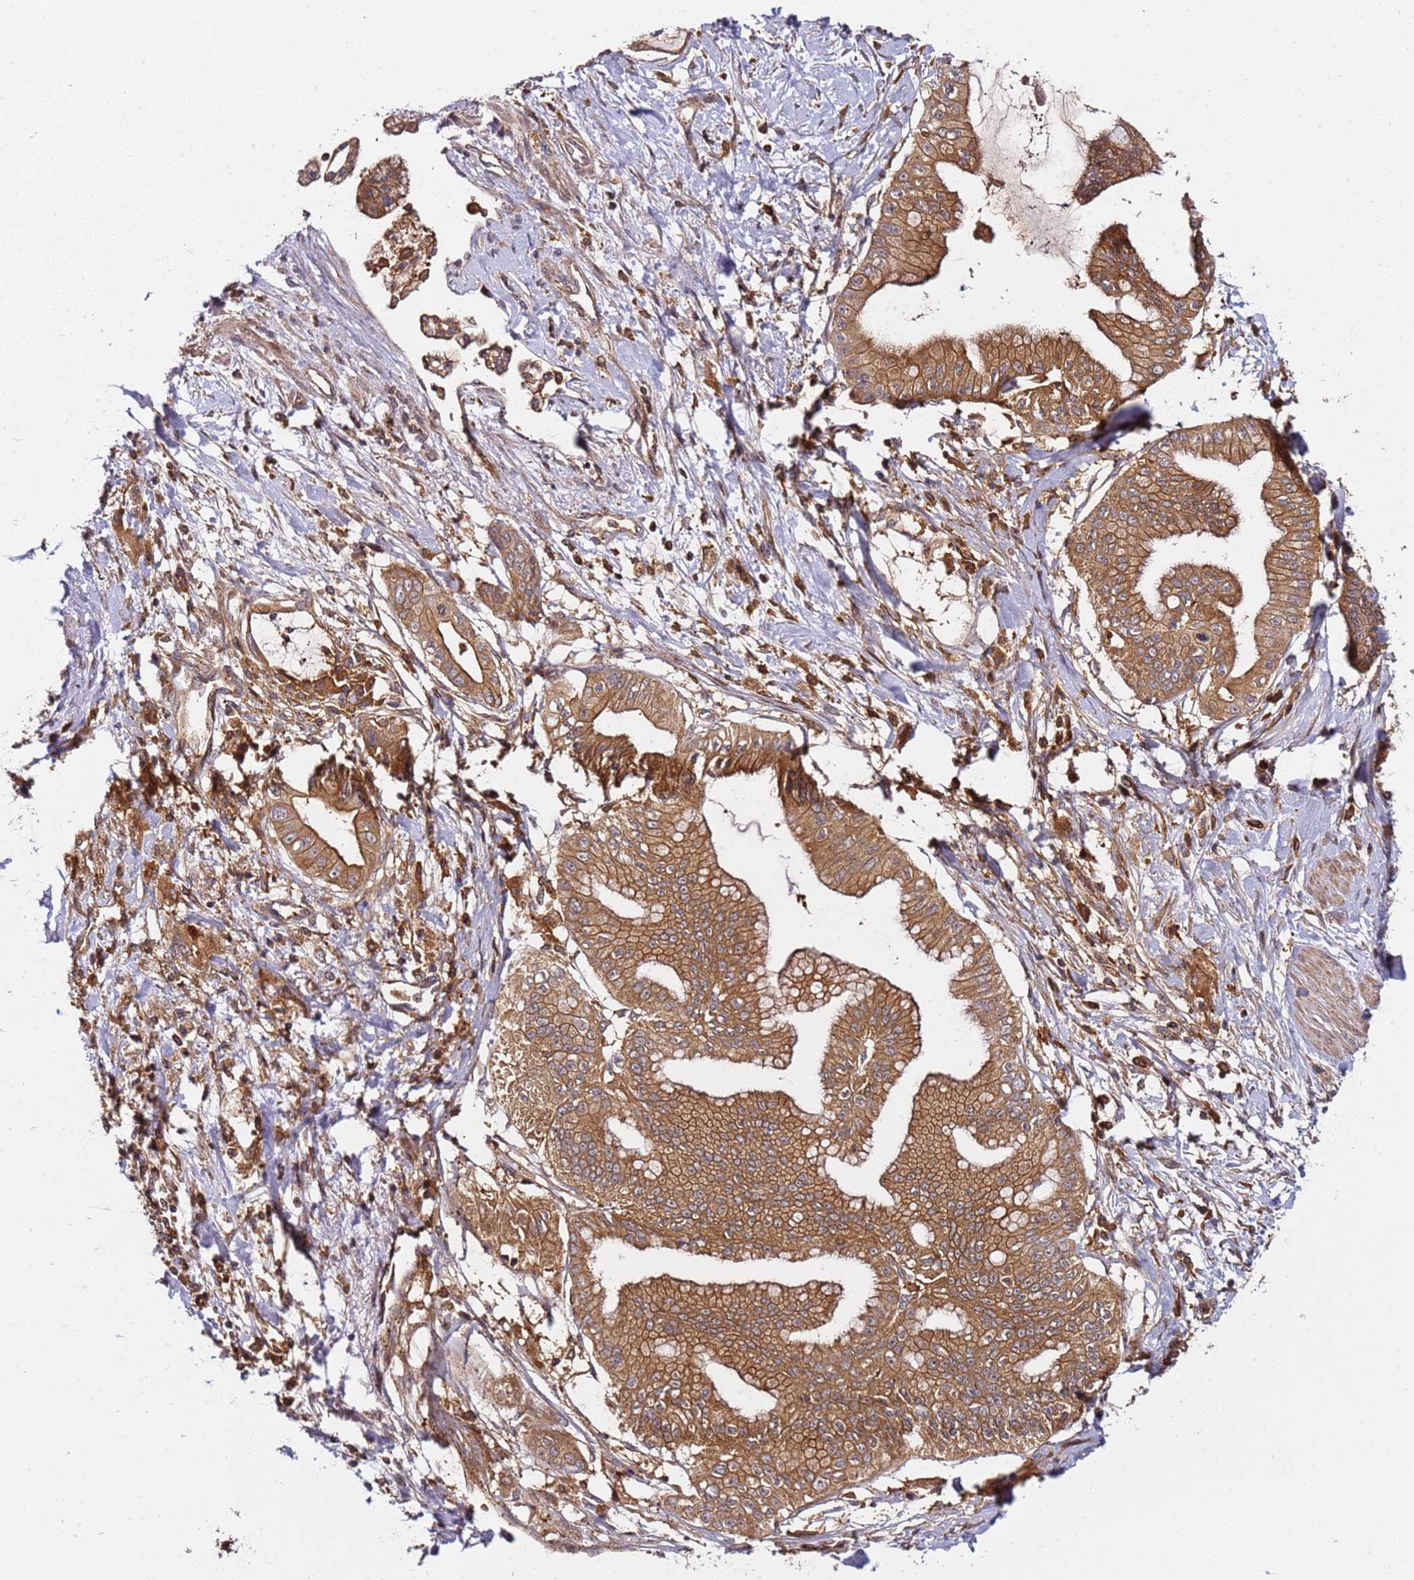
{"staining": {"intensity": "moderate", "quantity": ">75%", "location": "cytoplasmic/membranous"}, "tissue": "pancreatic cancer", "cell_type": "Tumor cells", "image_type": "cancer", "snomed": [{"axis": "morphology", "description": "Adenocarcinoma, NOS"}, {"axis": "topography", "description": "Pancreas"}], "caption": "Tumor cells reveal moderate cytoplasmic/membranous expression in about >75% of cells in pancreatic cancer. (DAB IHC, brown staining for protein, blue staining for nuclei).", "gene": "PRMT7", "patient": {"sex": "male", "age": 46}}